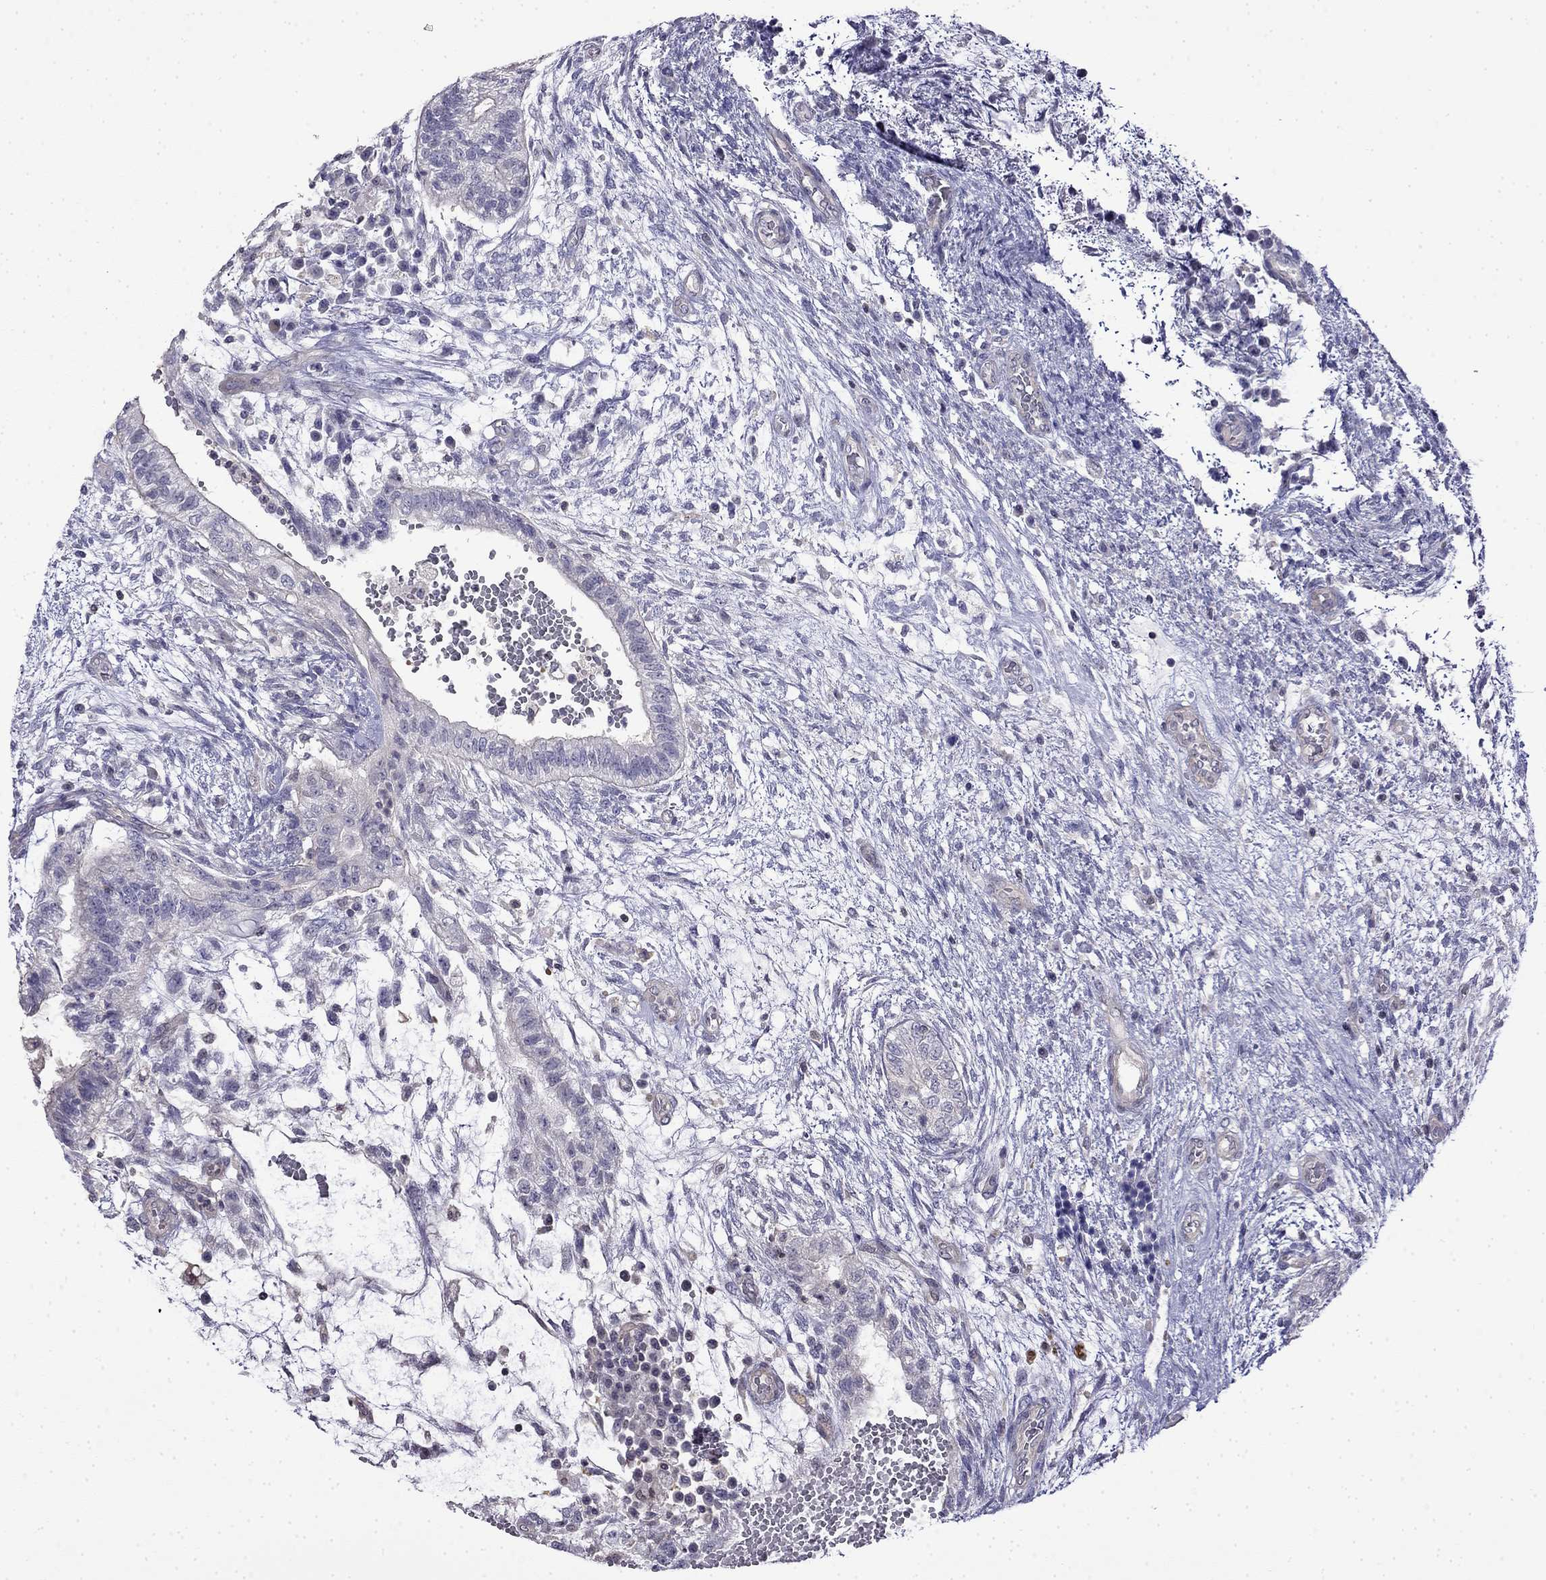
{"staining": {"intensity": "negative", "quantity": "none", "location": "none"}, "tissue": "testis cancer", "cell_type": "Tumor cells", "image_type": "cancer", "snomed": [{"axis": "morphology", "description": "Normal tissue, NOS"}, {"axis": "morphology", "description": "Carcinoma, Embryonal, NOS"}, {"axis": "topography", "description": "Testis"}, {"axis": "topography", "description": "Epididymis"}], "caption": "High magnification brightfield microscopy of testis embryonal carcinoma stained with DAB (3,3'-diaminobenzidine) (brown) and counterstained with hematoxylin (blue): tumor cells show no significant expression. (Brightfield microscopy of DAB (3,3'-diaminobenzidine) IHC at high magnification).", "gene": "GUCA1B", "patient": {"sex": "male", "age": 32}}